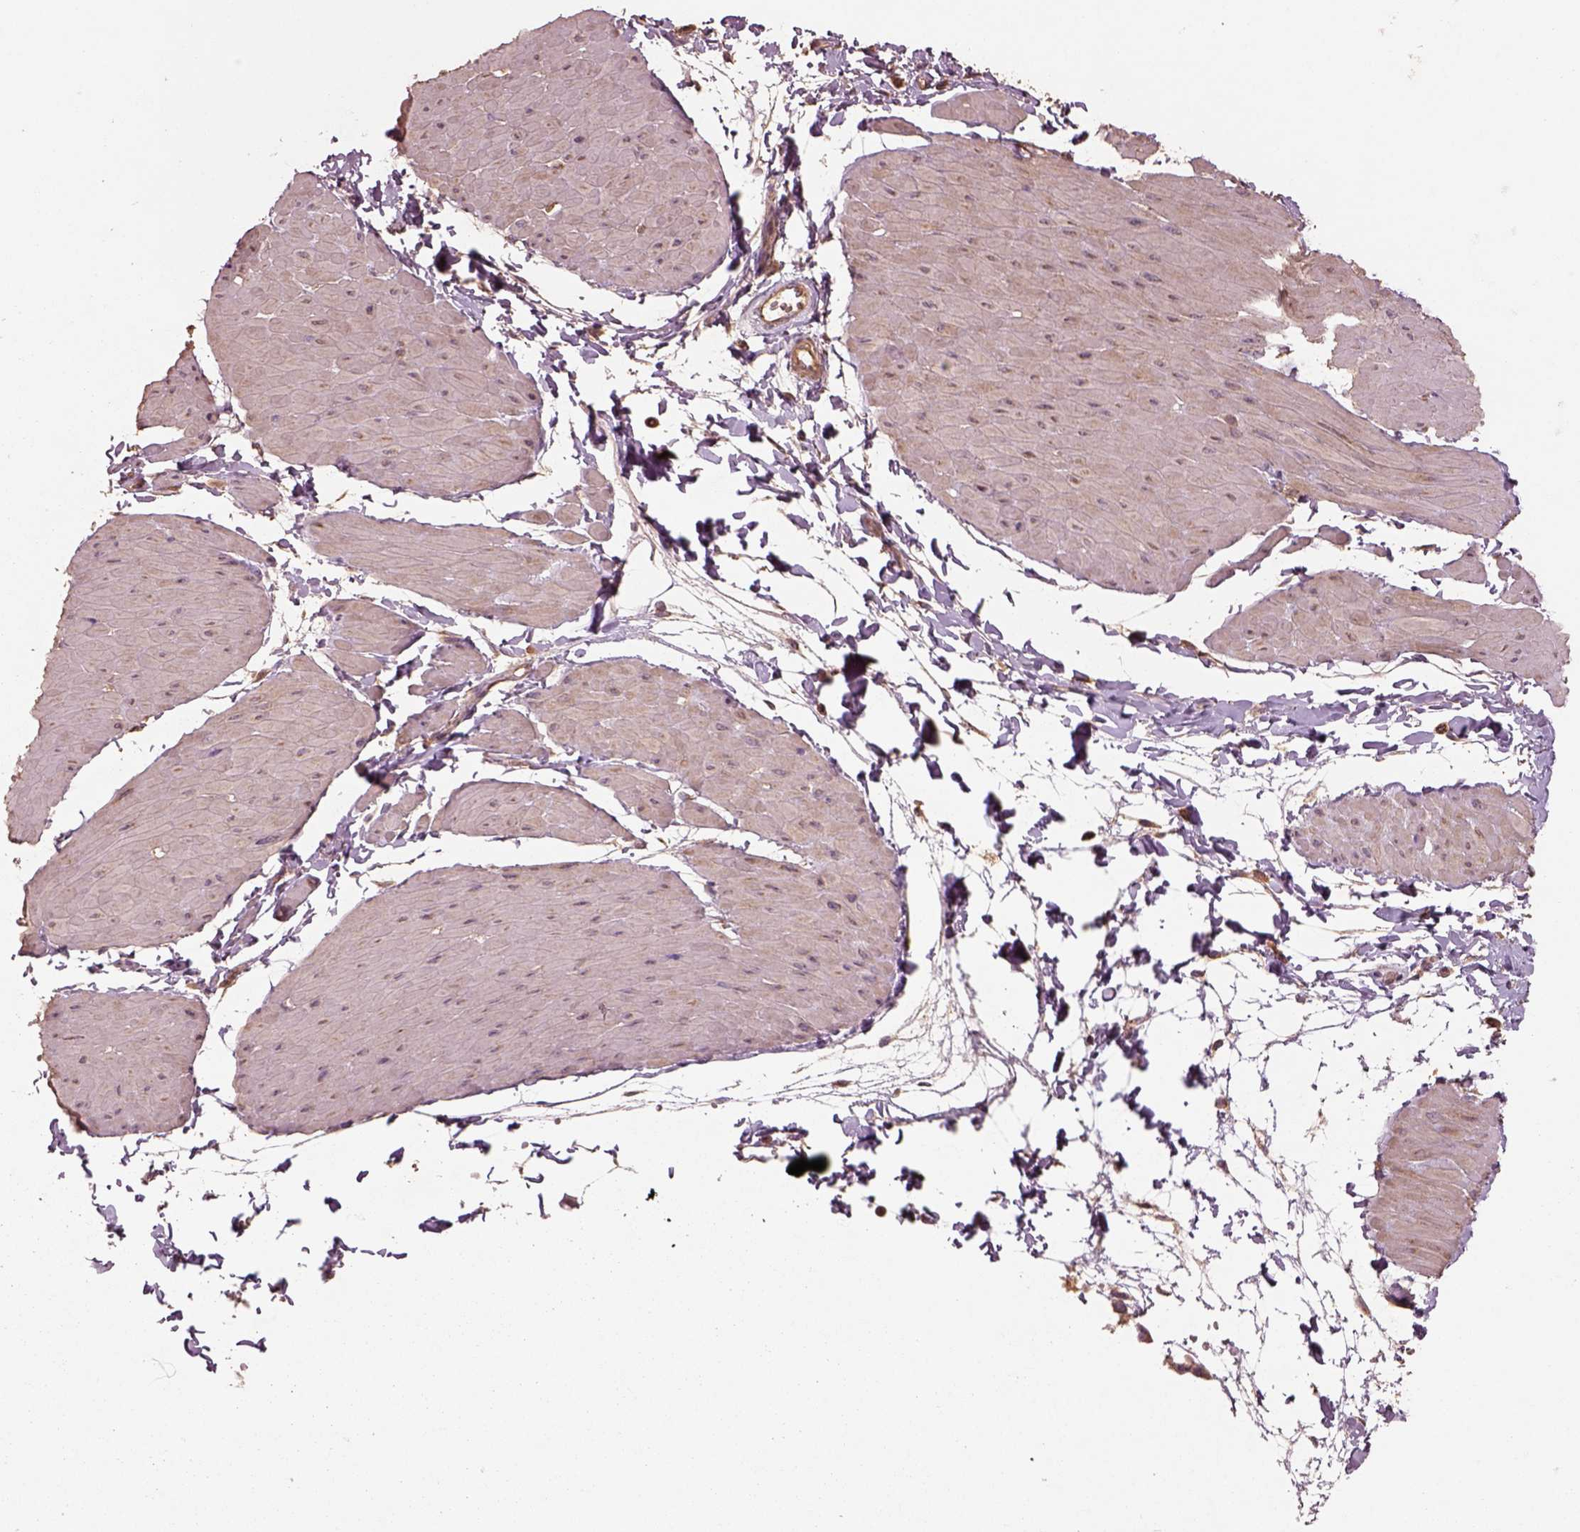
{"staining": {"intensity": "weak", "quantity": ">75%", "location": "cytoplasmic/membranous"}, "tissue": "adipose tissue", "cell_type": "Adipocytes", "image_type": "normal", "snomed": [{"axis": "morphology", "description": "Normal tissue, NOS"}, {"axis": "topography", "description": "Smooth muscle"}, {"axis": "topography", "description": "Peripheral nerve tissue"}], "caption": "Brown immunohistochemical staining in benign adipose tissue reveals weak cytoplasmic/membranous staining in approximately >75% of adipocytes. The staining was performed using DAB to visualize the protein expression in brown, while the nuclei were stained in blue with hematoxylin (Magnification: 20x).", "gene": "TRADD", "patient": {"sex": "male", "age": 58}}